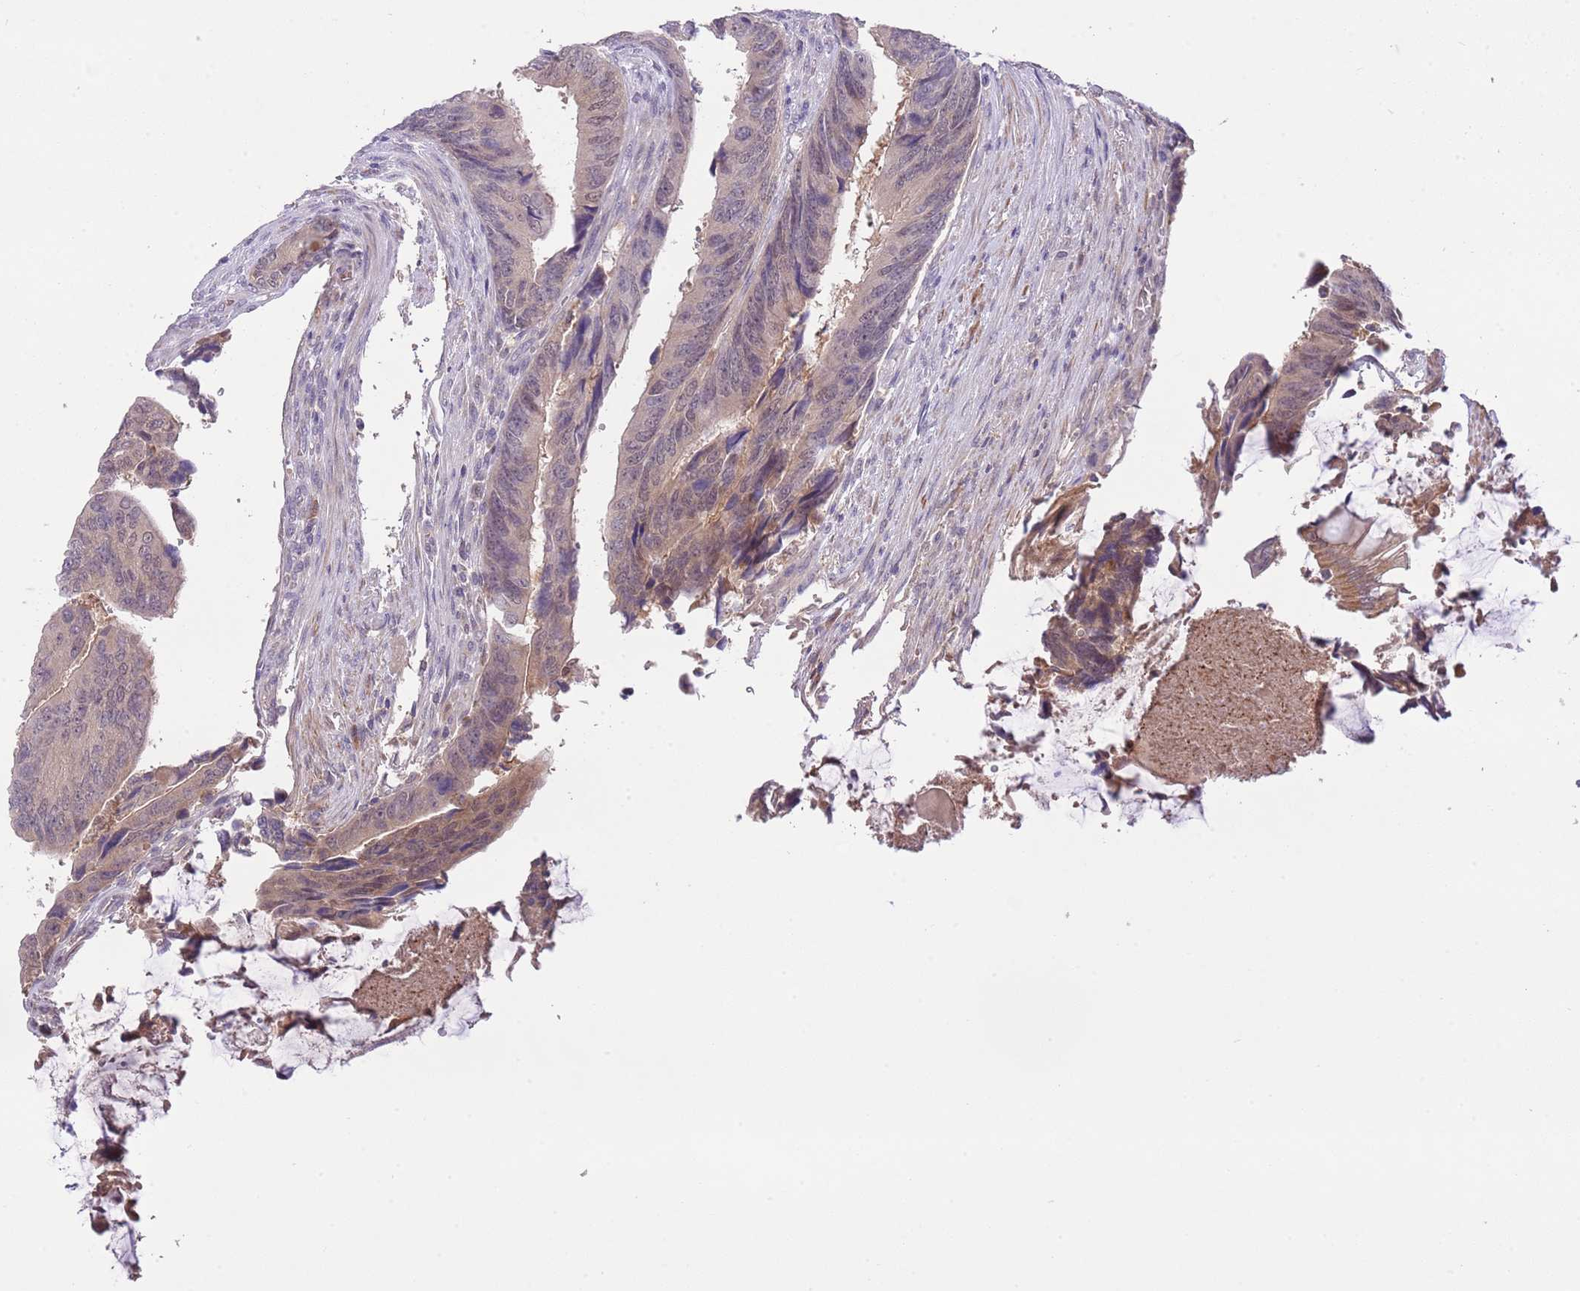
{"staining": {"intensity": "weak", "quantity": "<25%", "location": "cytoplasmic/membranous"}, "tissue": "colorectal cancer", "cell_type": "Tumor cells", "image_type": "cancer", "snomed": [{"axis": "morphology", "description": "Adenocarcinoma, NOS"}, {"axis": "topography", "description": "Colon"}], "caption": "High magnification brightfield microscopy of colorectal cancer stained with DAB (3,3'-diaminobenzidine) (brown) and counterstained with hematoxylin (blue): tumor cells show no significant expression. (DAB immunohistochemistry (IHC) with hematoxylin counter stain).", "gene": "GALK2", "patient": {"sex": "male", "age": 87}}